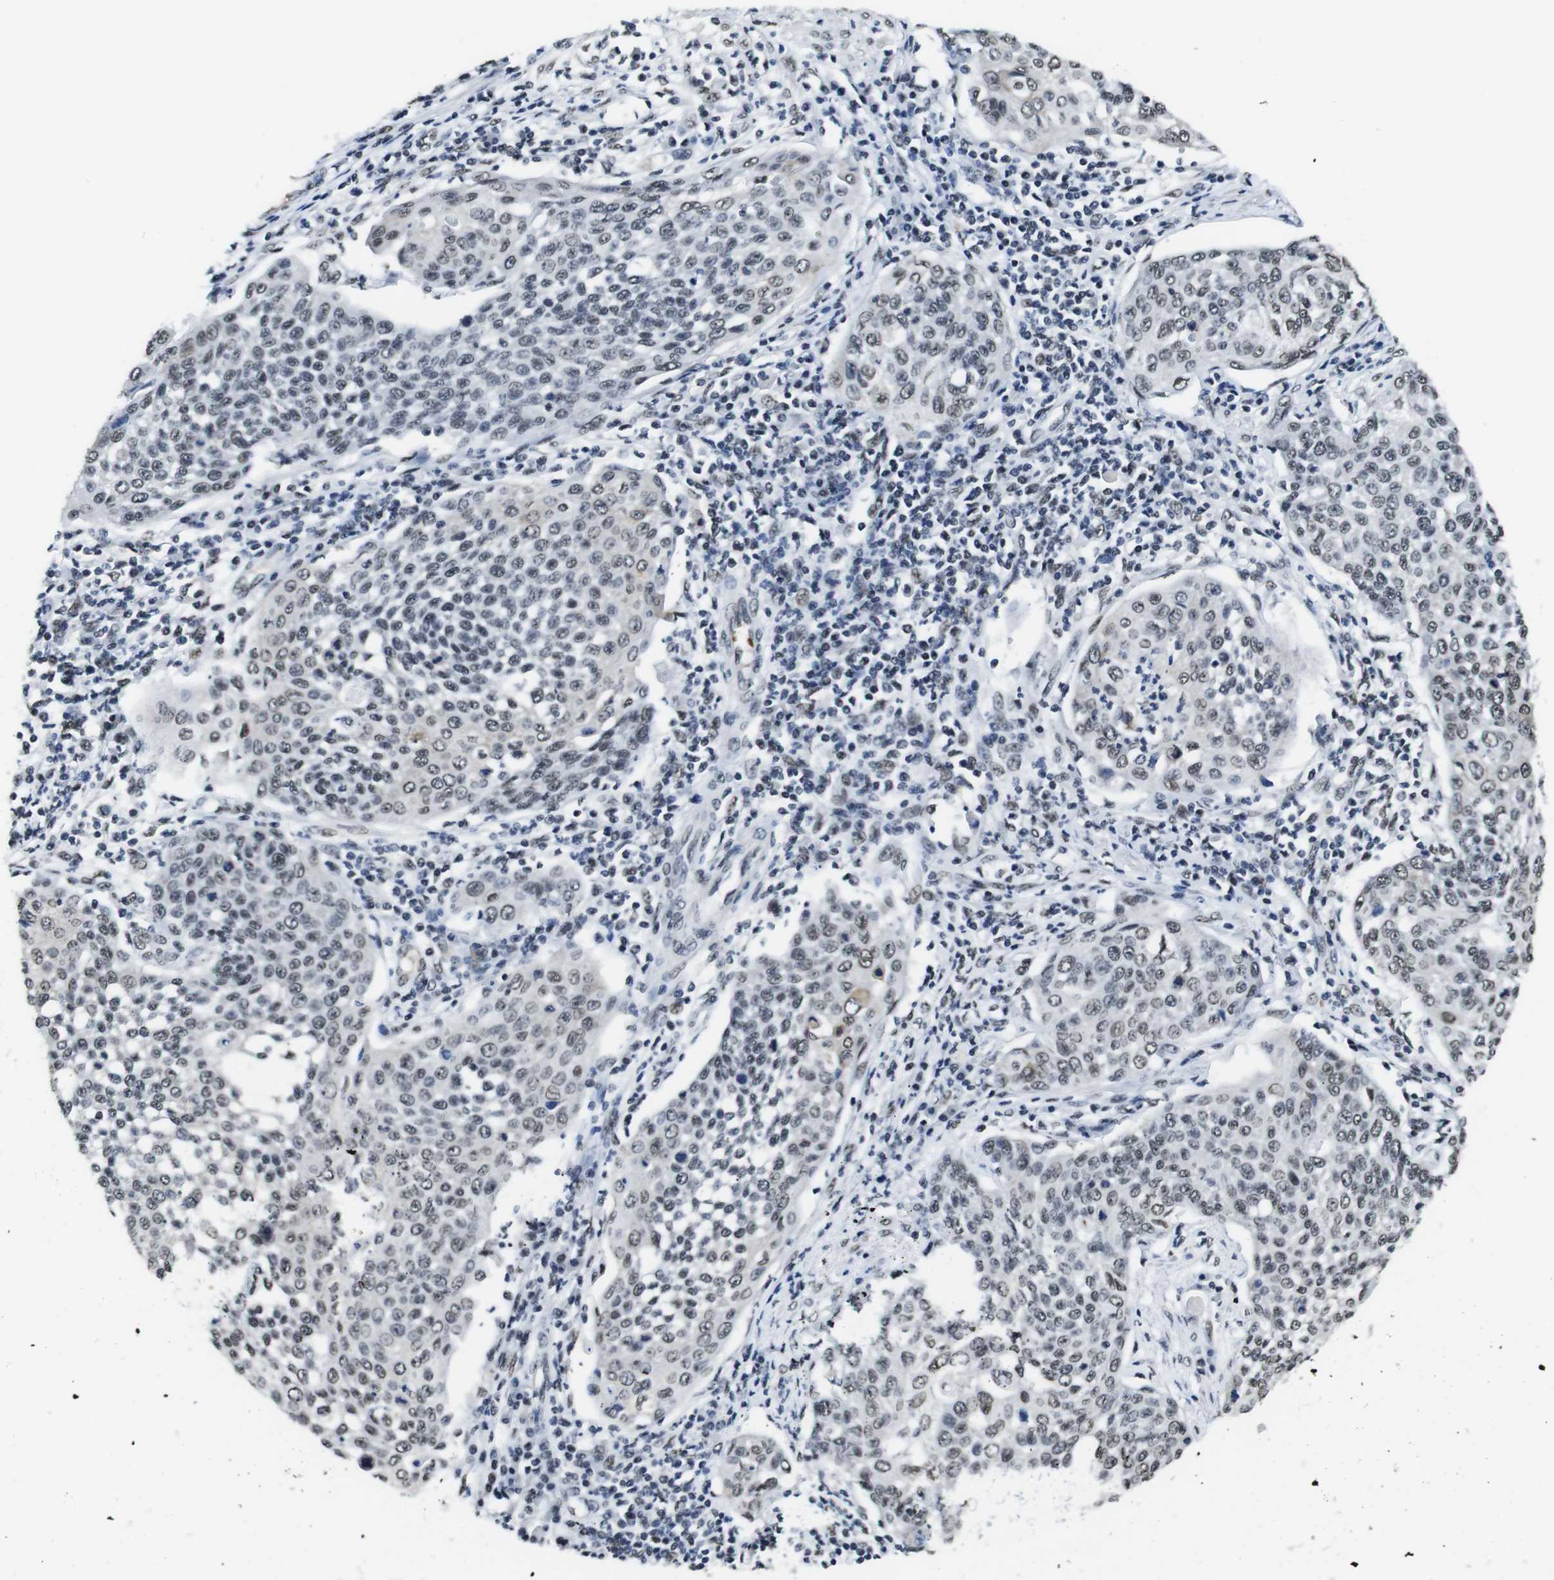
{"staining": {"intensity": "weak", "quantity": "25%-75%", "location": "nuclear"}, "tissue": "cervical cancer", "cell_type": "Tumor cells", "image_type": "cancer", "snomed": [{"axis": "morphology", "description": "Squamous cell carcinoma, NOS"}, {"axis": "topography", "description": "Cervix"}], "caption": "This is a histology image of immunohistochemistry (IHC) staining of cervical cancer, which shows weak positivity in the nuclear of tumor cells.", "gene": "ILDR2", "patient": {"sex": "female", "age": 34}}